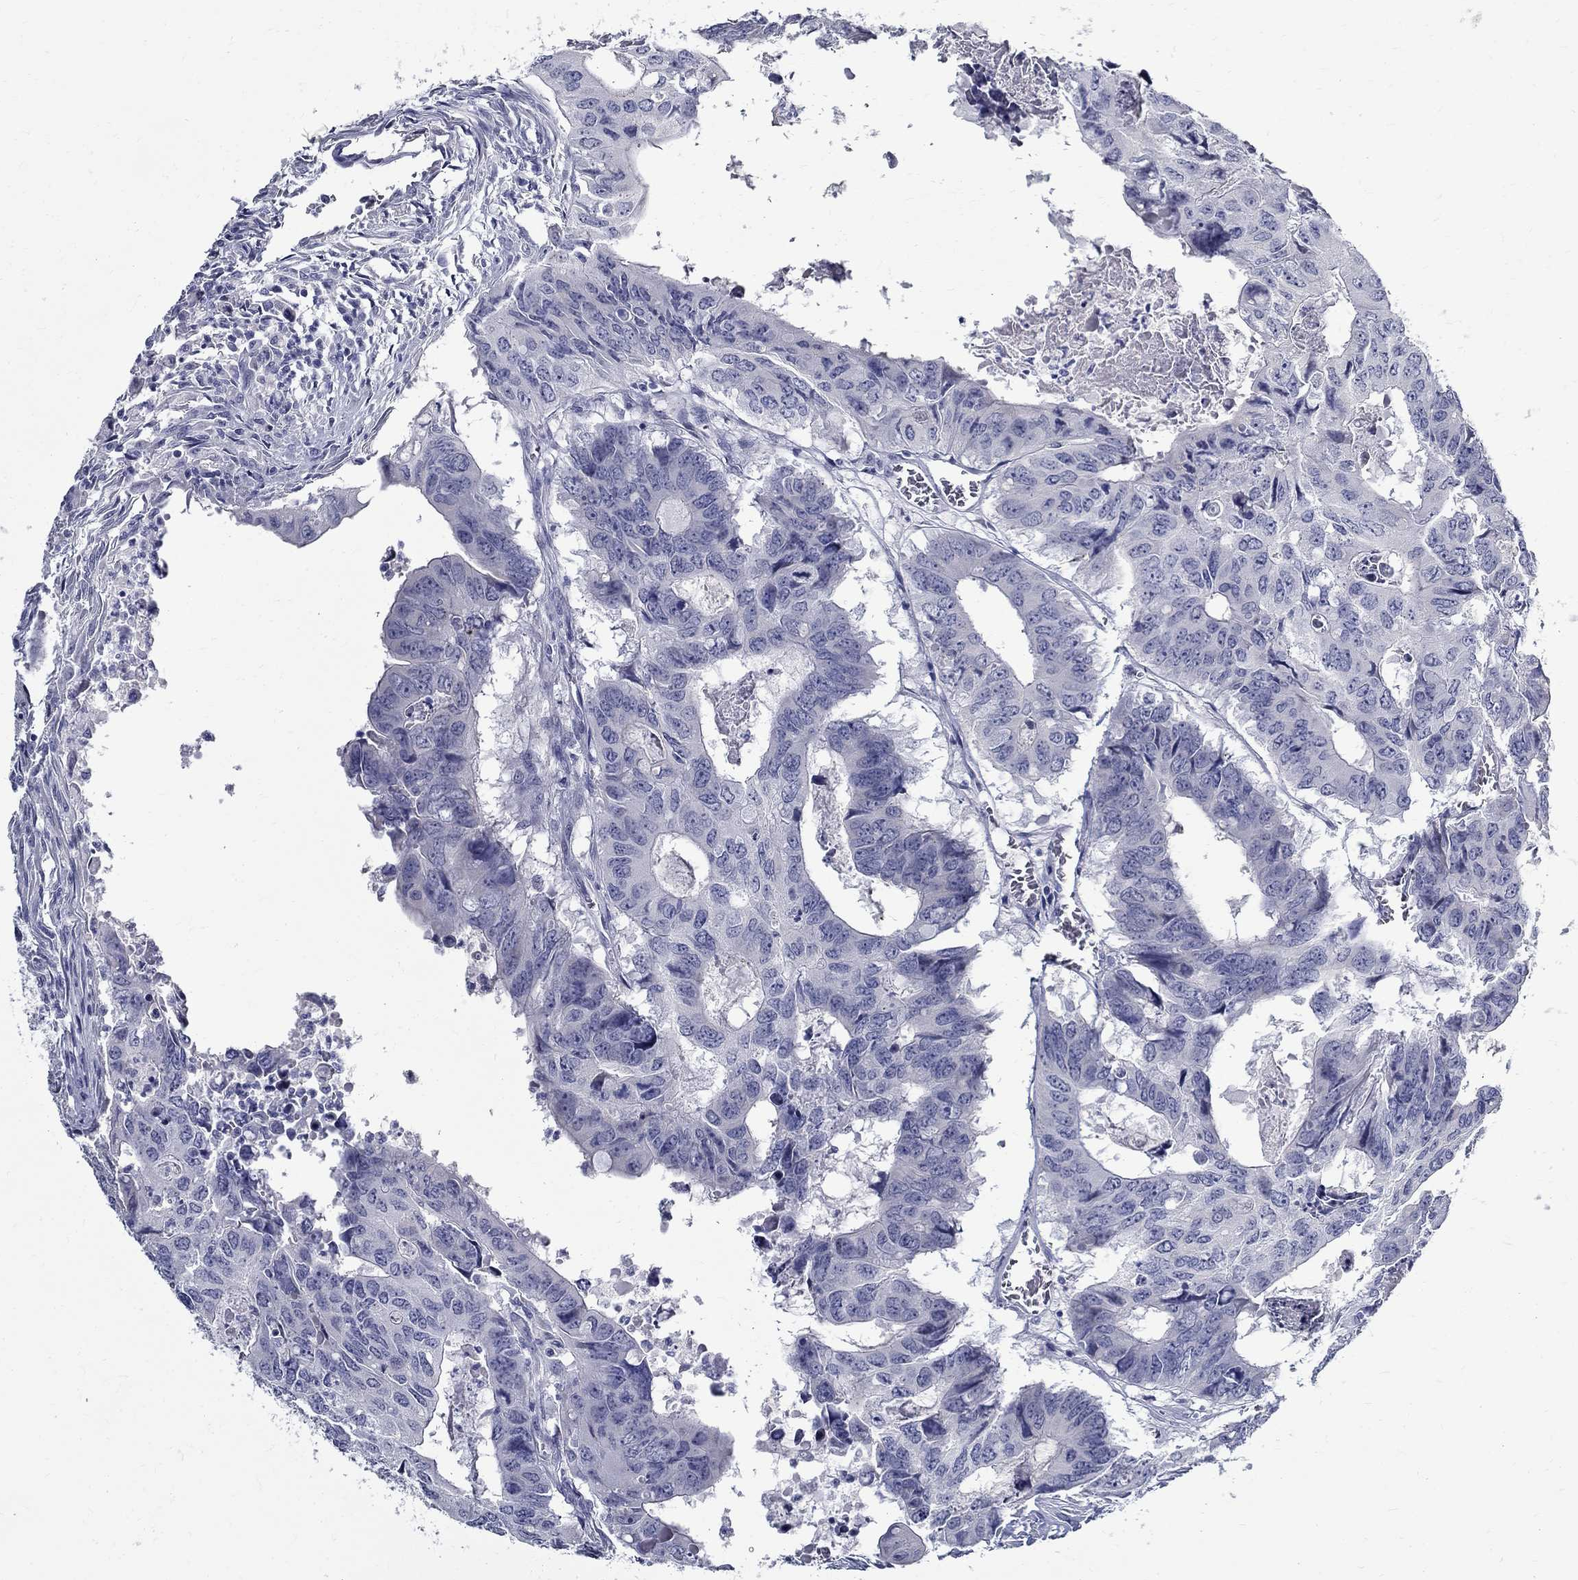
{"staining": {"intensity": "negative", "quantity": "none", "location": "none"}, "tissue": "colorectal cancer", "cell_type": "Tumor cells", "image_type": "cancer", "snomed": [{"axis": "morphology", "description": "Adenocarcinoma, NOS"}, {"axis": "topography", "description": "Colon"}], "caption": "IHC image of colorectal adenocarcinoma stained for a protein (brown), which reveals no expression in tumor cells.", "gene": "TGM4", "patient": {"sex": "male", "age": 79}}